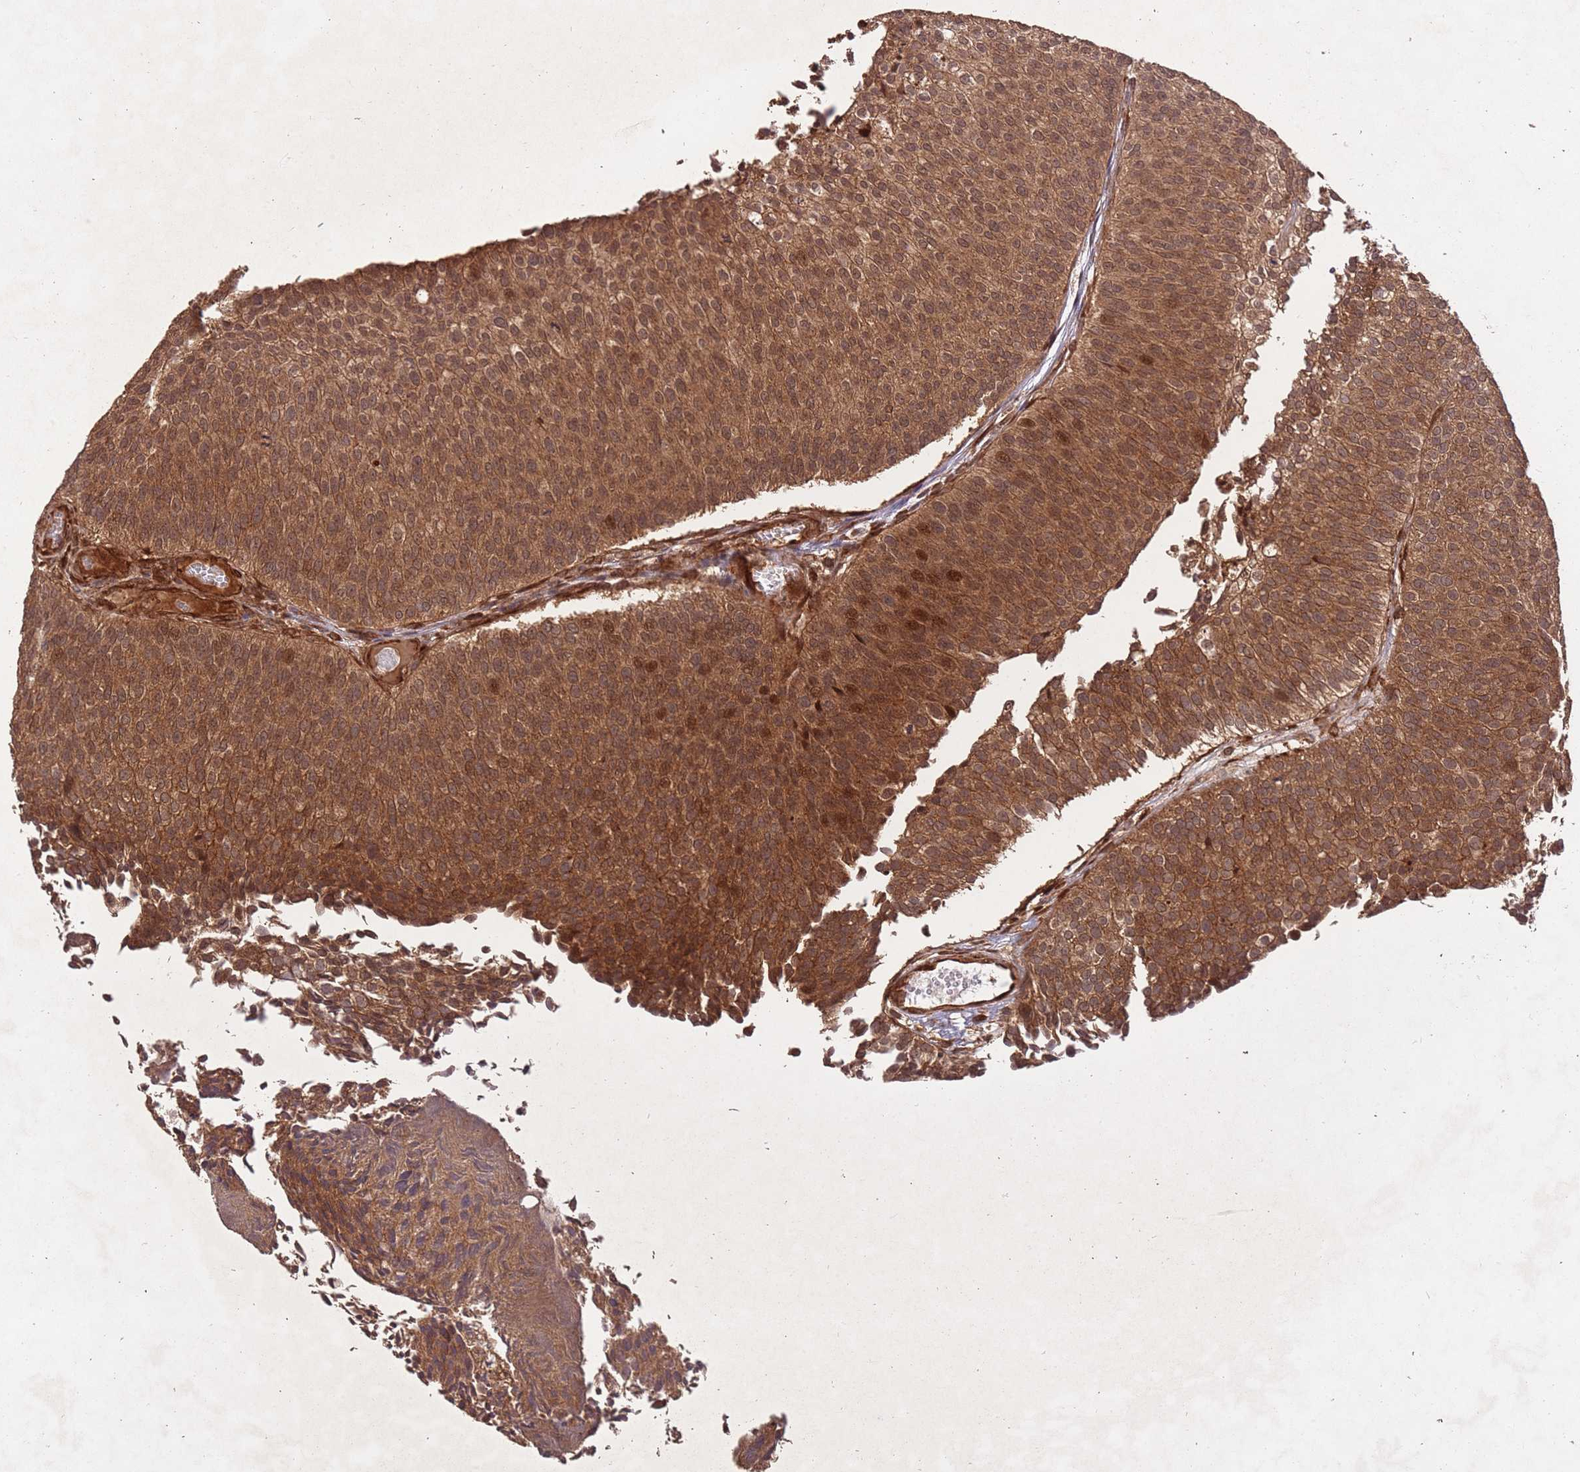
{"staining": {"intensity": "strong", "quantity": ">75%", "location": "cytoplasmic/membranous,nuclear"}, "tissue": "urothelial cancer", "cell_type": "Tumor cells", "image_type": "cancer", "snomed": [{"axis": "morphology", "description": "Urothelial carcinoma, Low grade"}, {"axis": "topography", "description": "Urinary bladder"}], "caption": "Protein analysis of urothelial cancer tissue shows strong cytoplasmic/membranous and nuclear positivity in about >75% of tumor cells. The staining was performed using DAB, with brown indicating positive protein expression. Nuclei are stained blue with hematoxylin.", "gene": "ERBB3", "patient": {"sex": "male", "age": 84}}